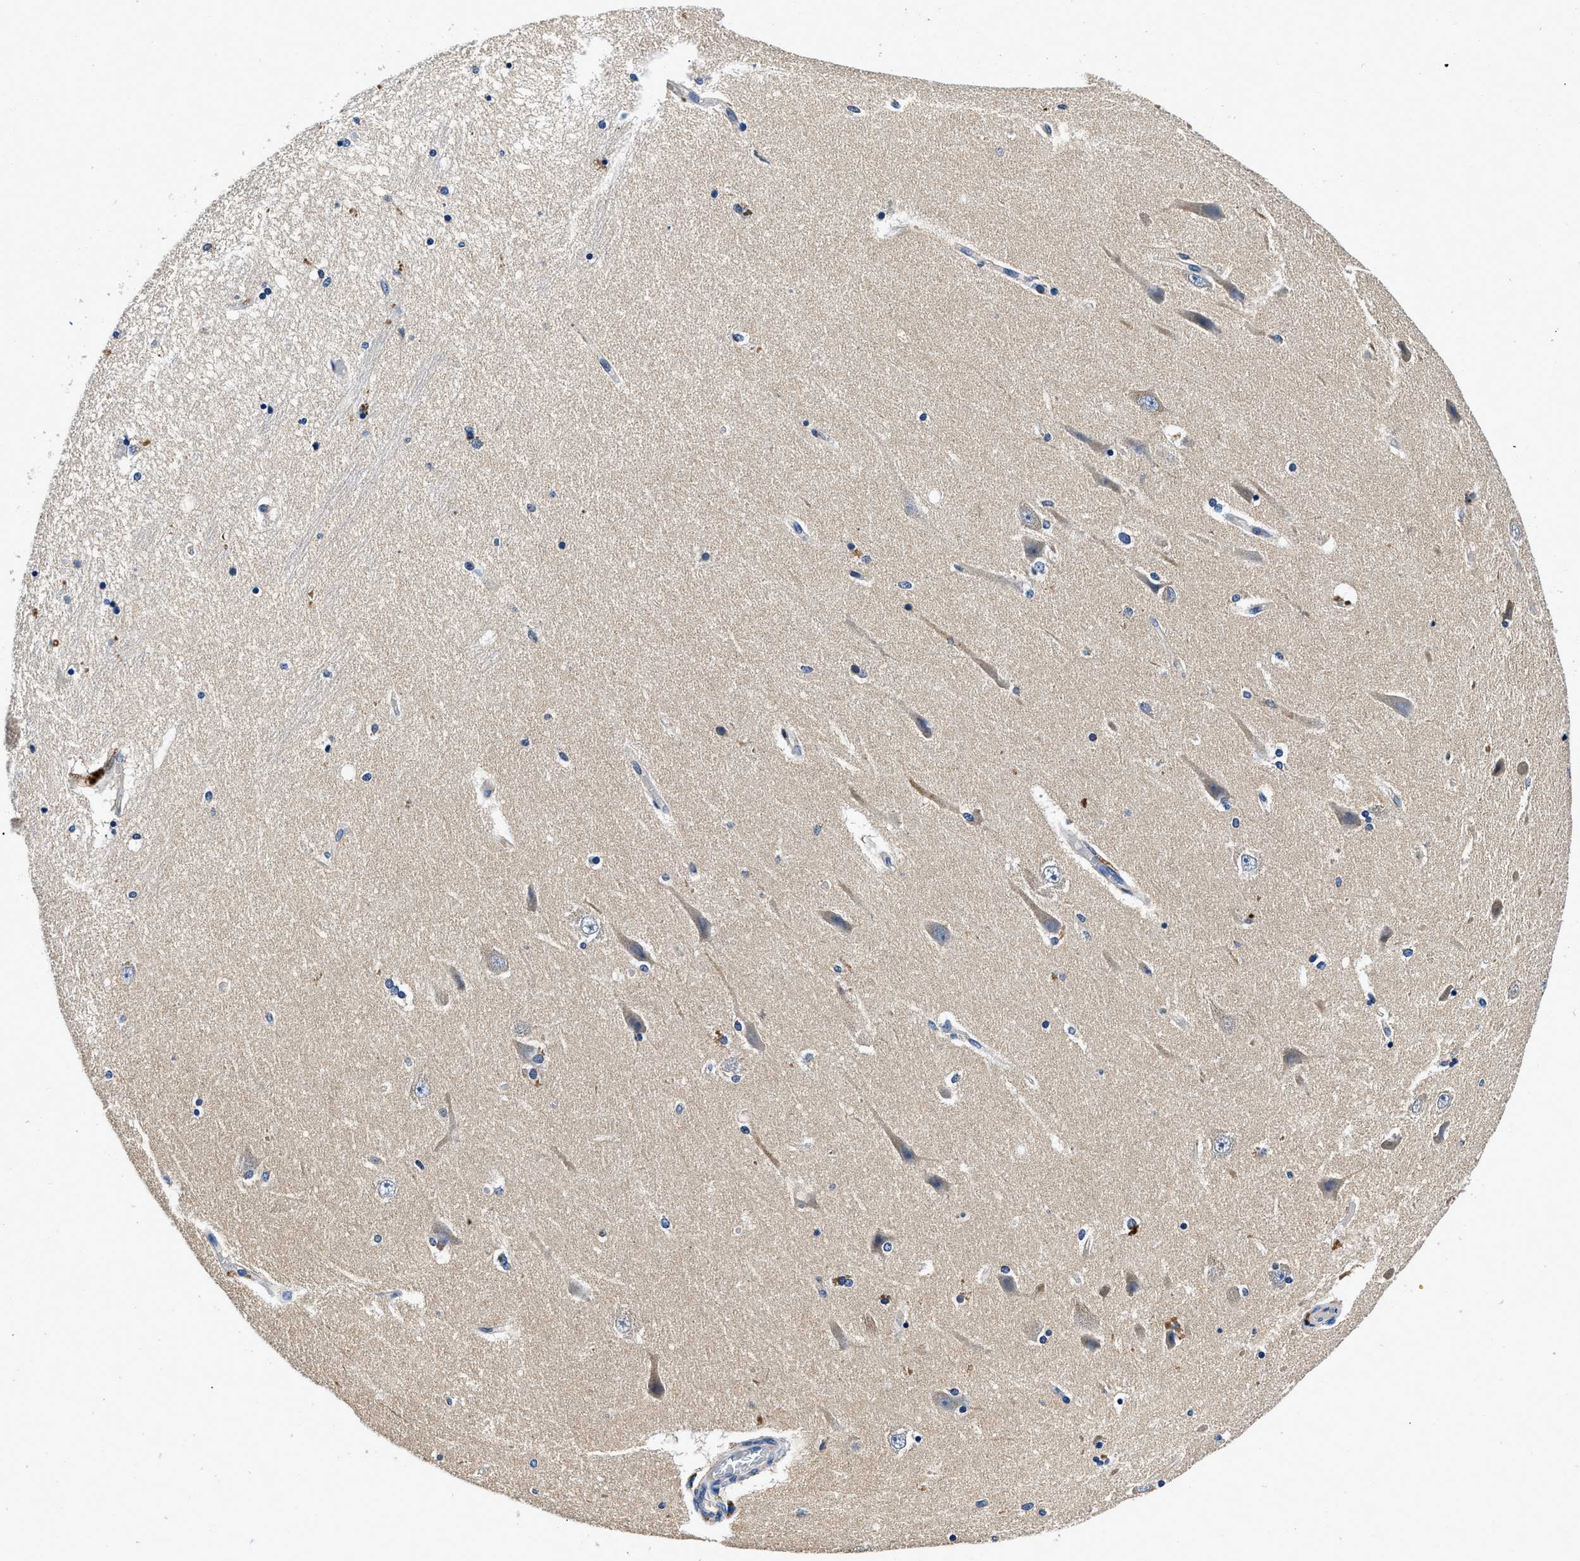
{"staining": {"intensity": "moderate", "quantity": "<25%", "location": "cytoplasmic/membranous"}, "tissue": "hippocampus", "cell_type": "Glial cells", "image_type": "normal", "snomed": [{"axis": "morphology", "description": "Normal tissue, NOS"}, {"axis": "topography", "description": "Hippocampus"}], "caption": "Immunohistochemical staining of benign human hippocampus exhibits low levels of moderate cytoplasmic/membranous positivity in approximately <25% of glial cells.", "gene": "ZFAND3", "patient": {"sex": "female", "age": 54}}